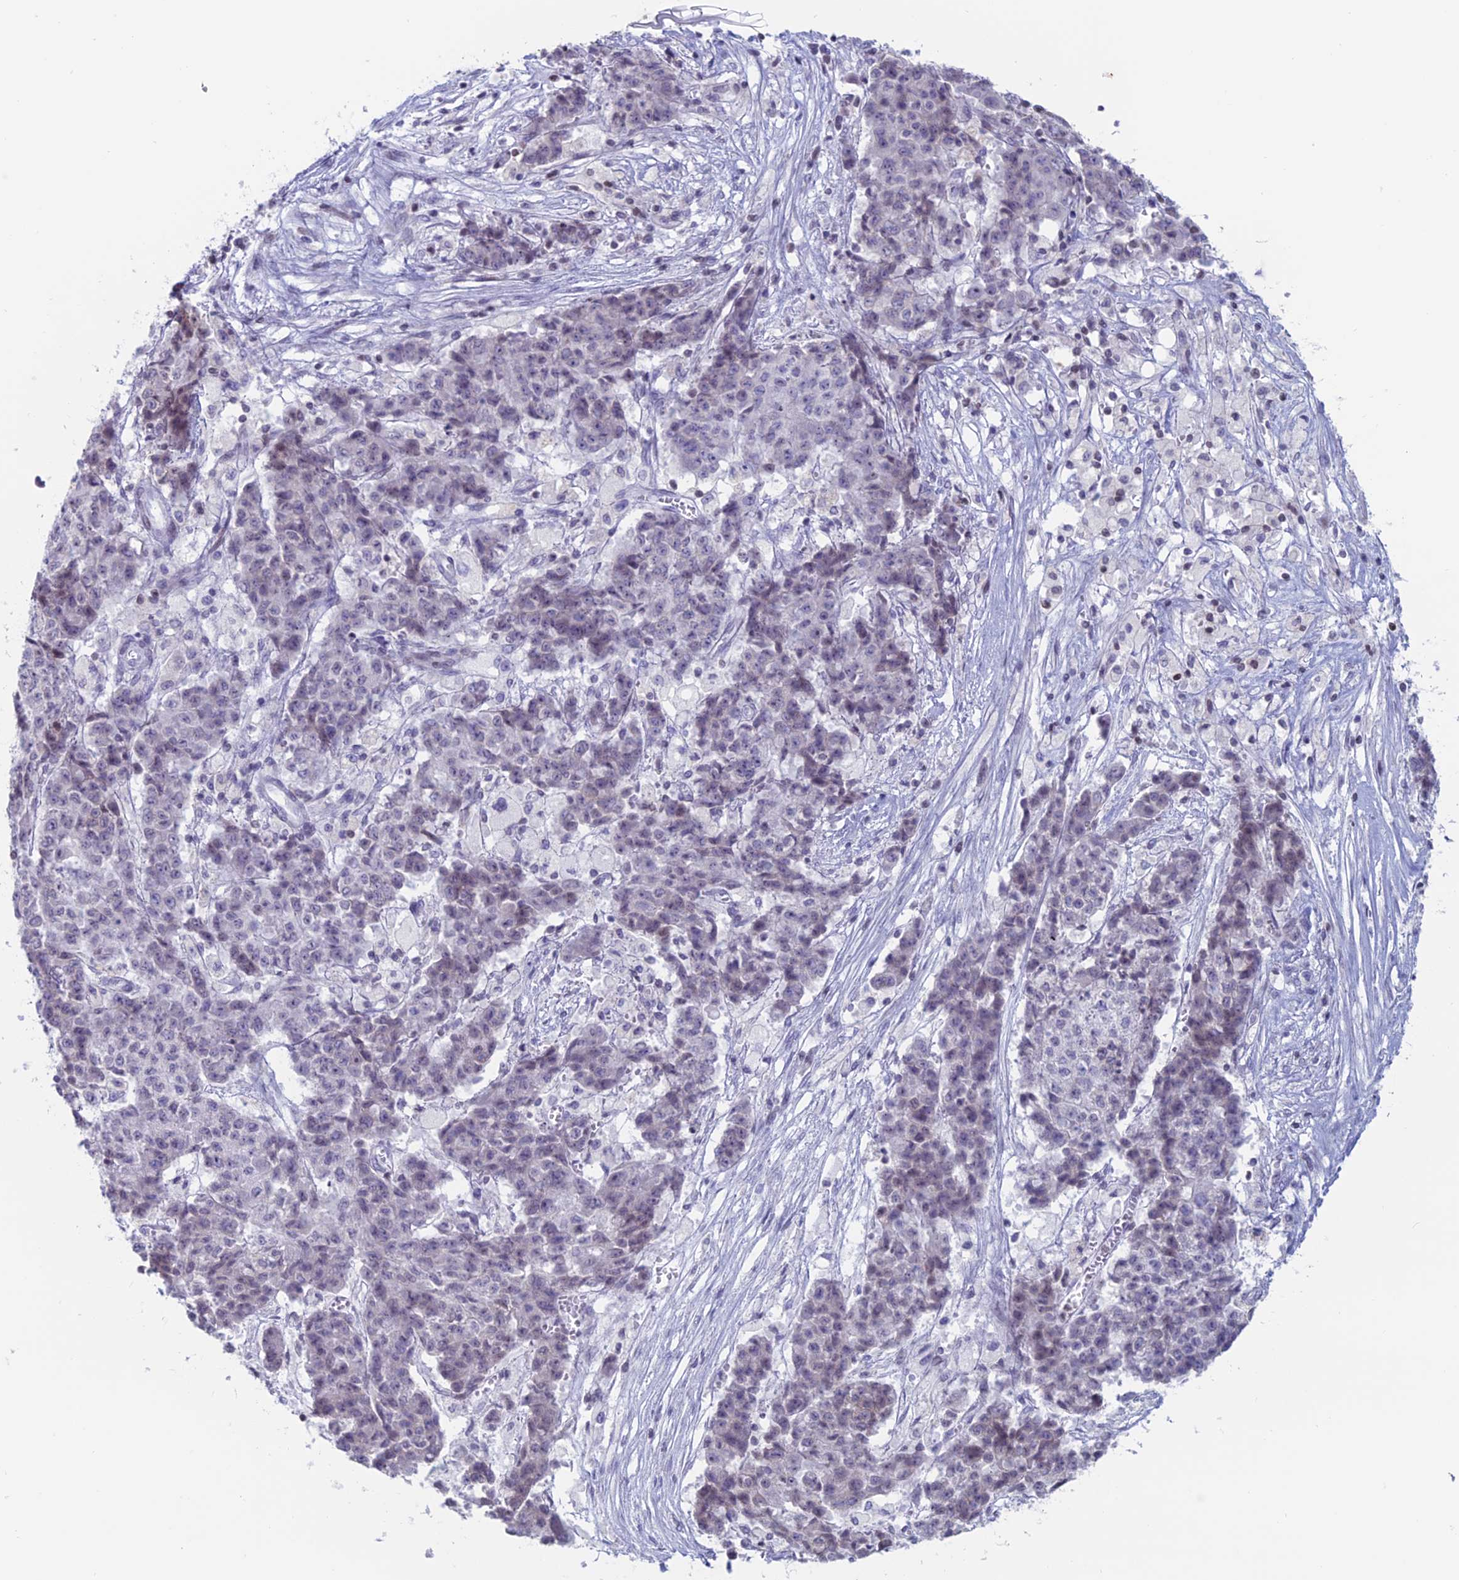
{"staining": {"intensity": "negative", "quantity": "none", "location": "none"}, "tissue": "ovarian cancer", "cell_type": "Tumor cells", "image_type": "cancer", "snomed": [{"axis": "morphology", "description": "Carcinoma, endometroid"}, {"axis": "topography", "description": "Ovary"}], "caption": "High power microscopy image of an immunohistochemistry (IHC) micrograph of ovarian cancer, revealing no significant staining in tumor cells.", "gene": "CERS6", "patient": {"sex": "female", "age": 42}}